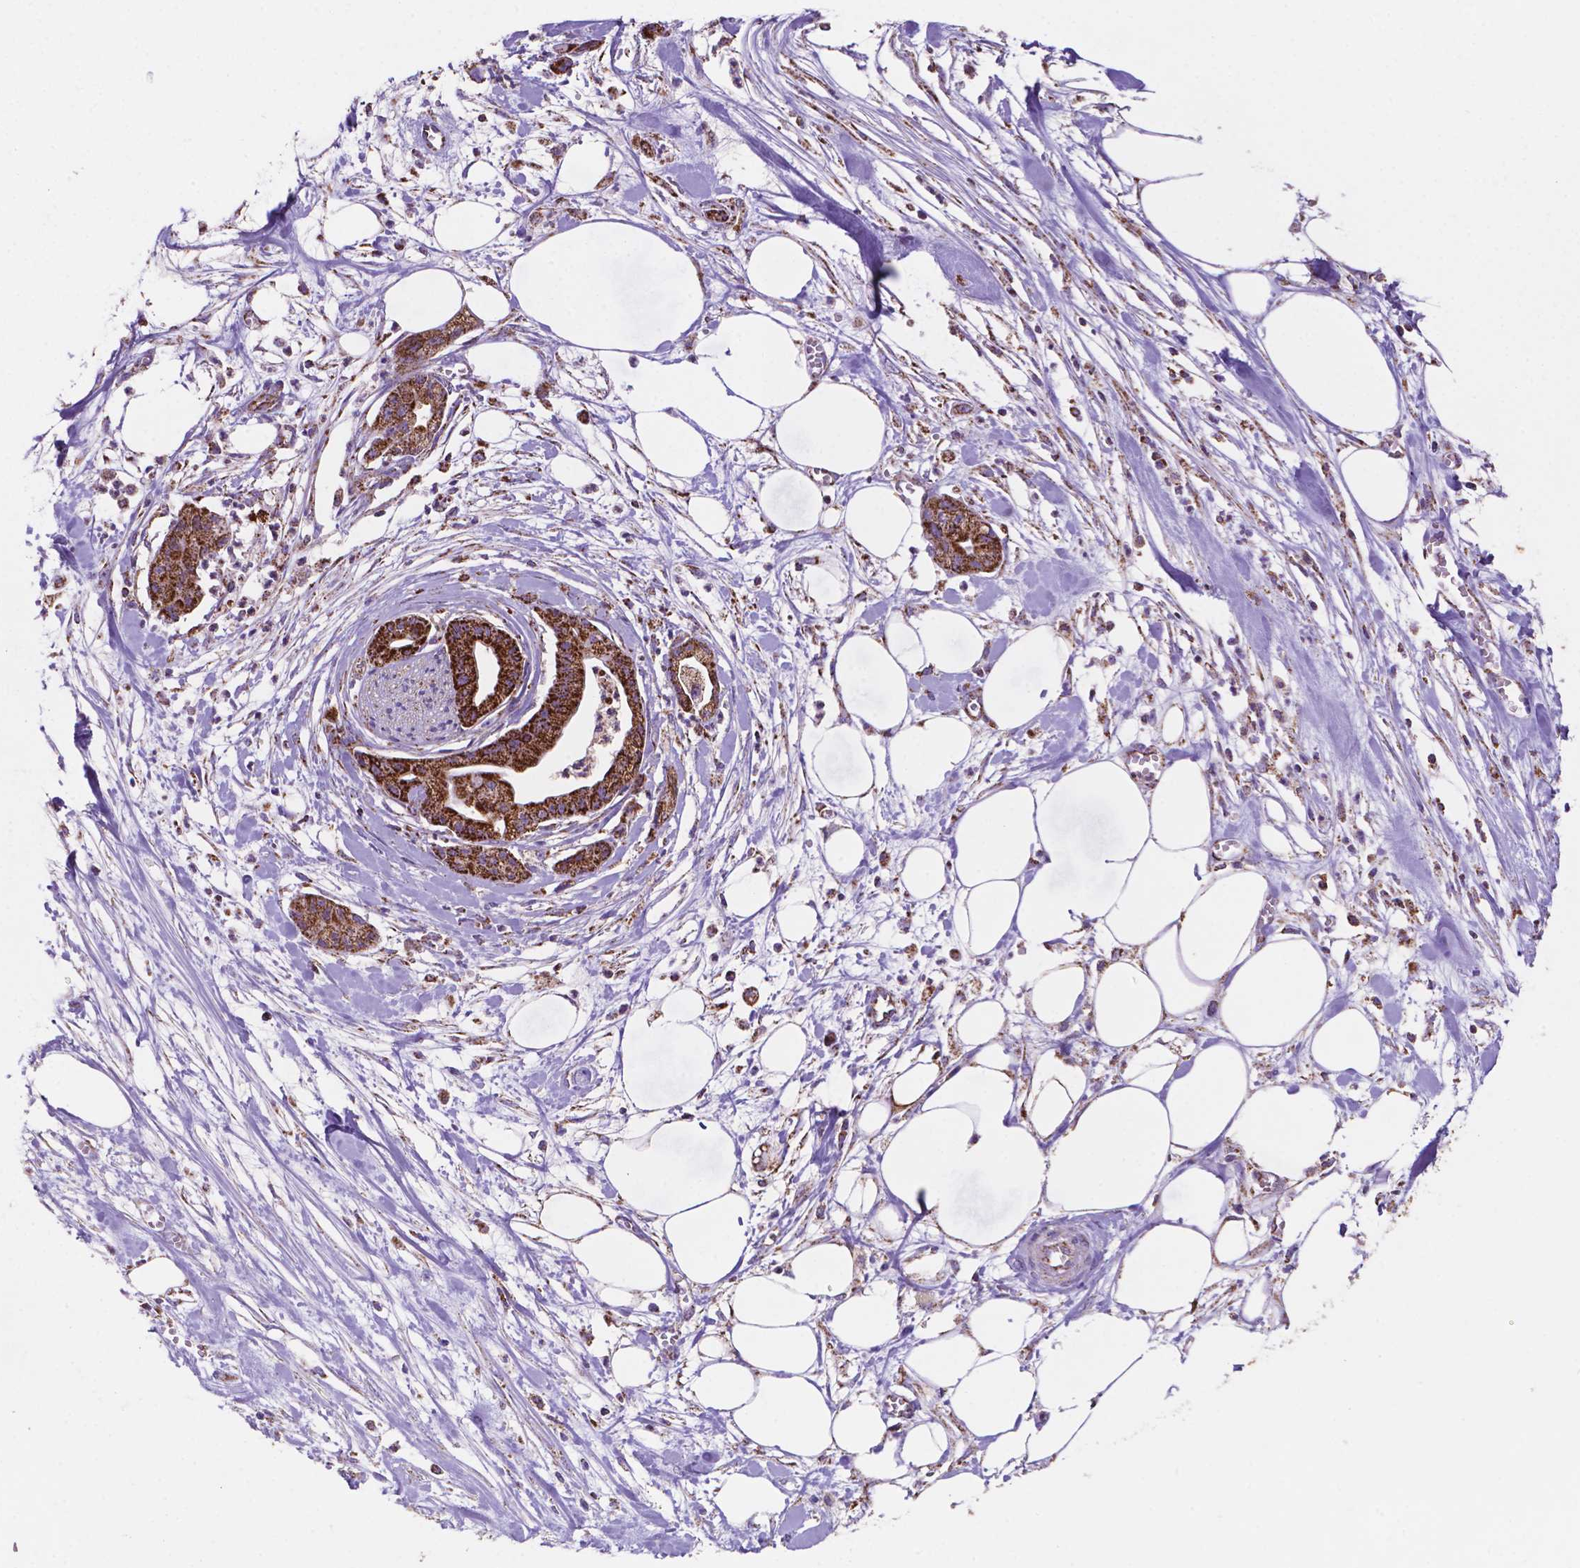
{"staining": {"intensity": "strong", "quantity": ">75%", "location": "cytoplasmic/membranous"}, "tissue": "pancreatic cancer", "cell_type": "Tumor cells", "image_type": "cancer", "snomed": [{"axis": "morphology", "description": "Normal tissue, NOS"}, {"axis": "morphology", "description": "Adenocarcinoma, NOS"}, {"axis": "topography", "description": "Lymph node"}, {"axis": "topography", "description": "Pancreas"}], "caption": "Pancreatic adenocarcinoma stained for a protein (brown) demonstrates strong cytoplasmic/membranous positive staining in approximately >75% of tumor cells.", "gene": "HSPD1", "patient": {"sex": "female", "age": 58}}